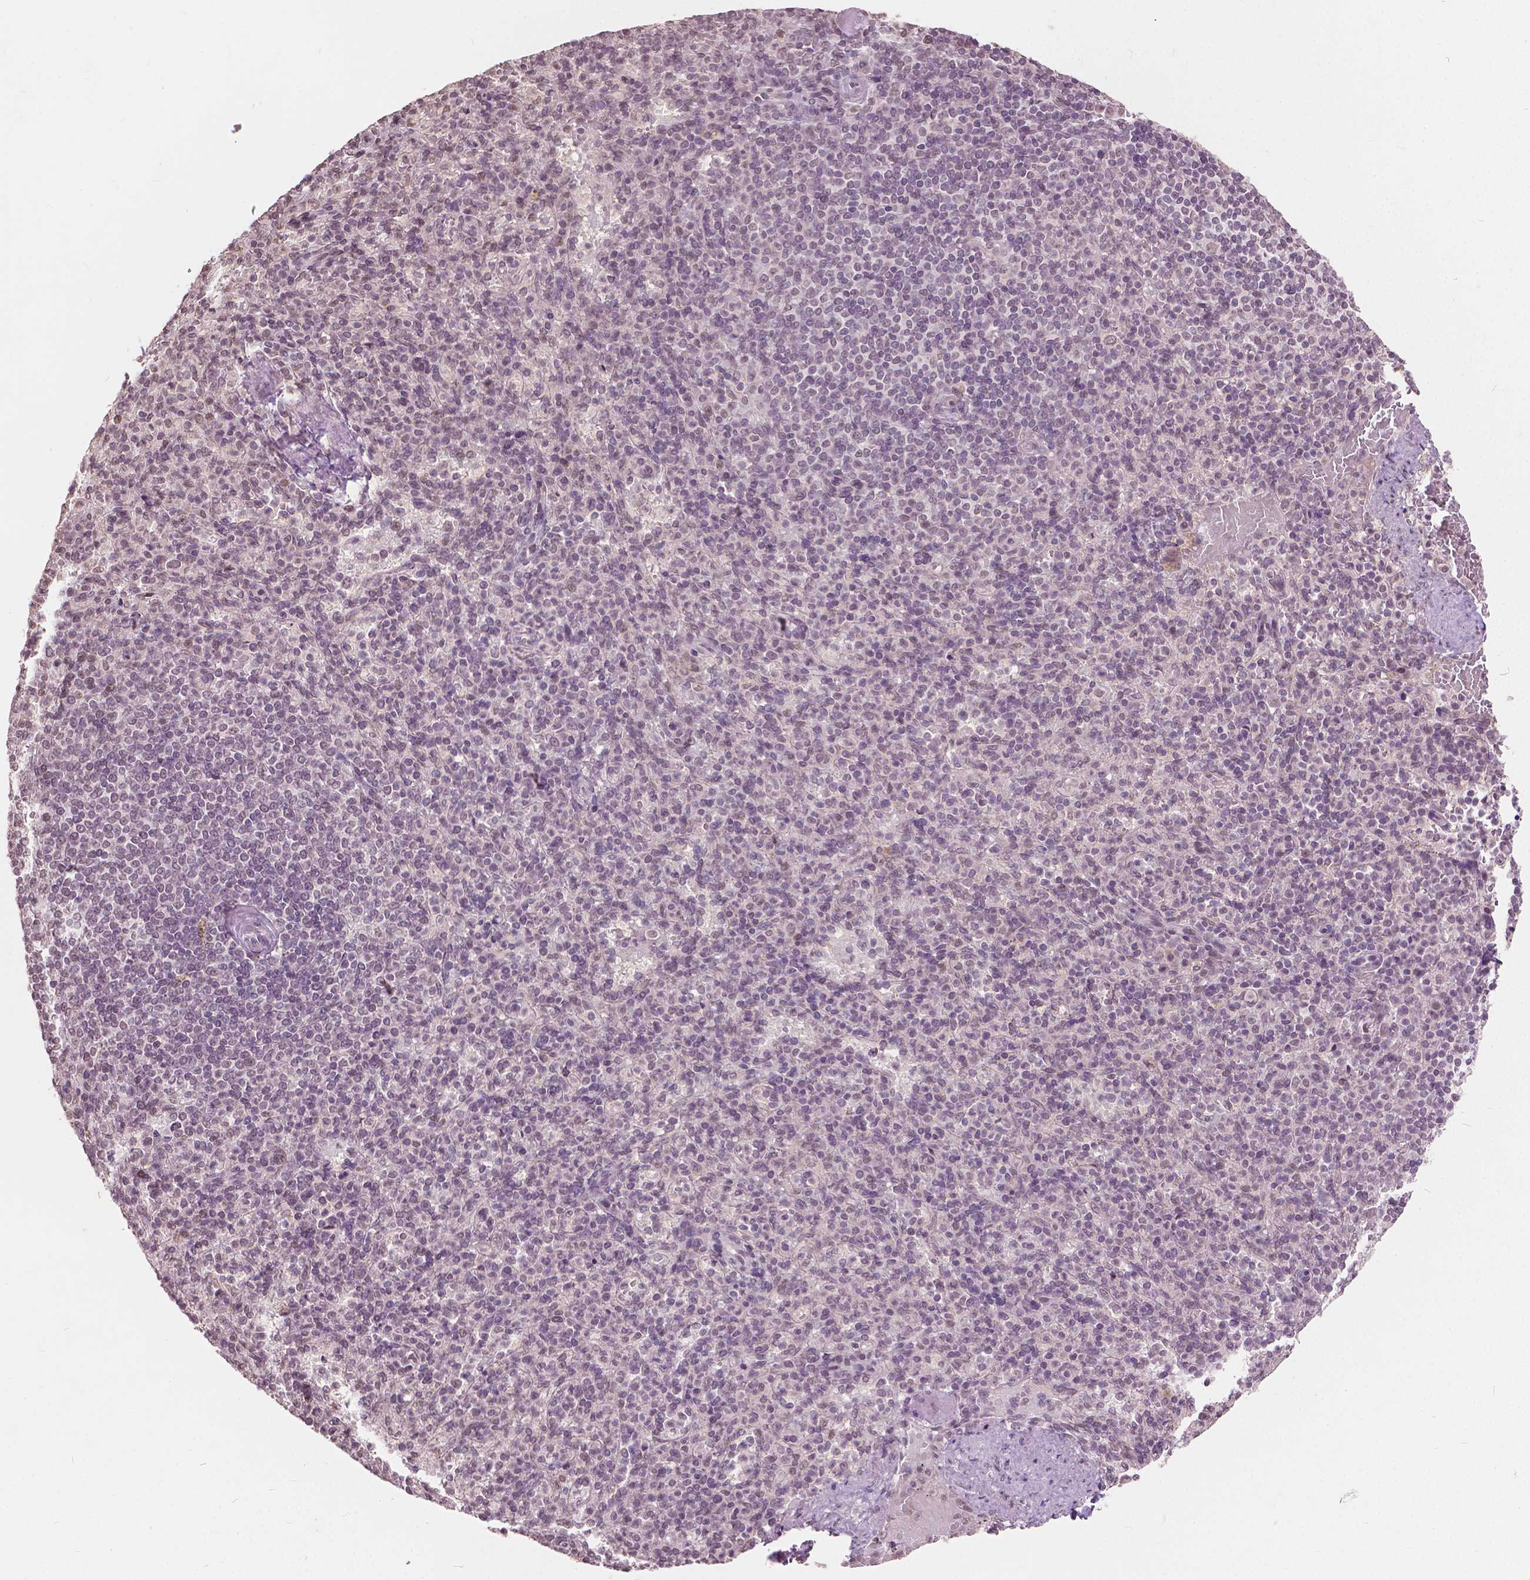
{"staining": {"intensity": "weak", "quantity": "25%-75%", "location": "nuclear"}, "tissue": "spleen", "cell_type": "Cells in red pulp", "image_type": "normal", "snomed": [{"axis": "morphology", "description": "Normal tissue, NOS"}, {"axis": "topography", "description": "Spleen"}], "caption": "Cells in red pulp show low levels of weak nuclear expression in approximately 25%-75% of cells in benign spleen. (IHC, brightfield microscopy, high magnification).", "gene": "HOXA10", "patient": {"sex": "female", "age": 74}}